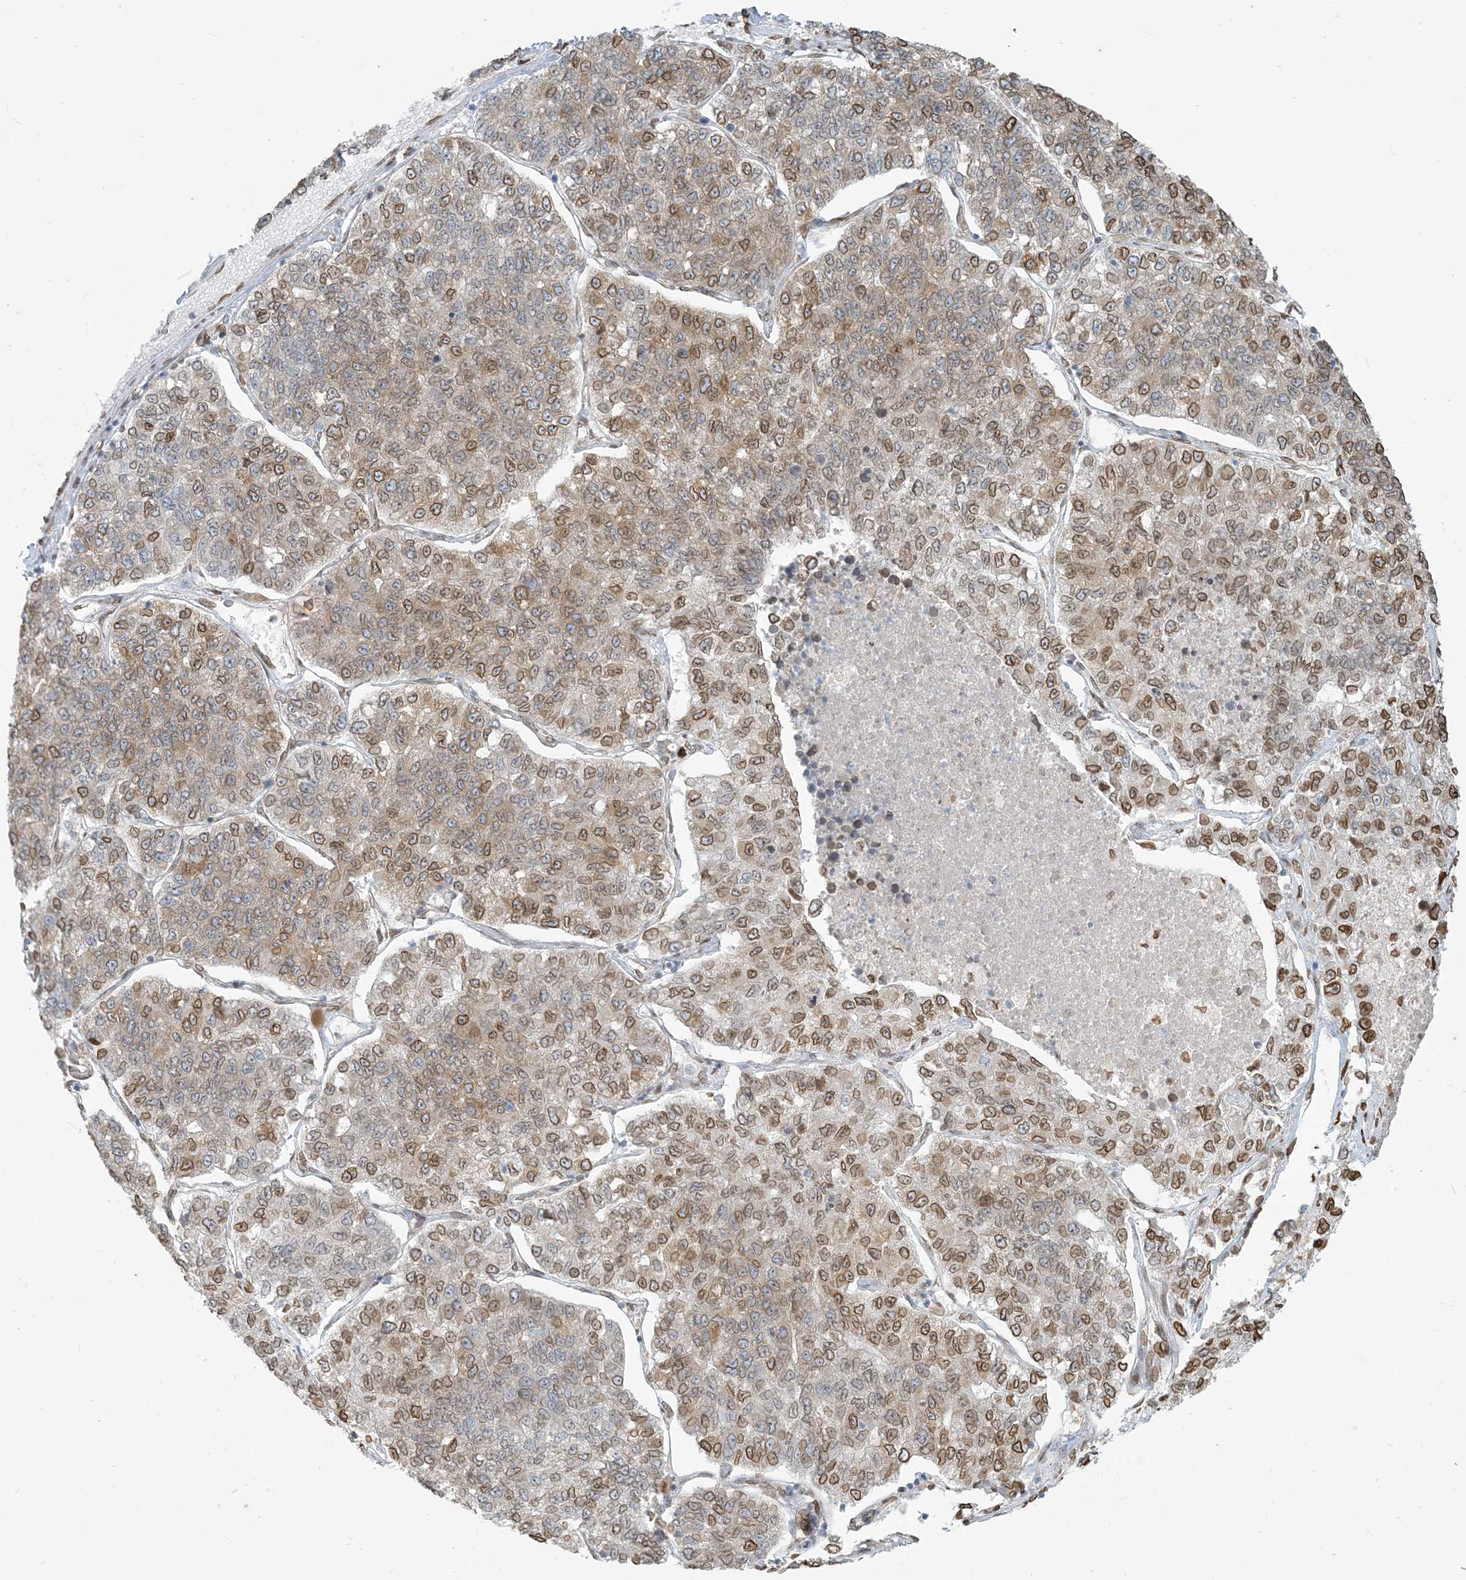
{"staining": {"intensity": "moderate", "quantity": ">75%", "location": "cytoplasmic/membranous,nuclear"}, "tissue": "lung cancer", "cell_type": "Tumor cells", "image_type": "cancer", "snomed": [{"axis": "morphology", "description": "Adenocarcinoma, NOS"}, {"axis": "topography", "description": "Lung"}], "caption": "Protein analysis of lung adenocarcinoma tissue shows moderate cytoplasmic/membranous and nuclear expression in approximately >75% of tumor cells.", "gene": "WWP1", "patient": {"sex": "male", "age": 49}}